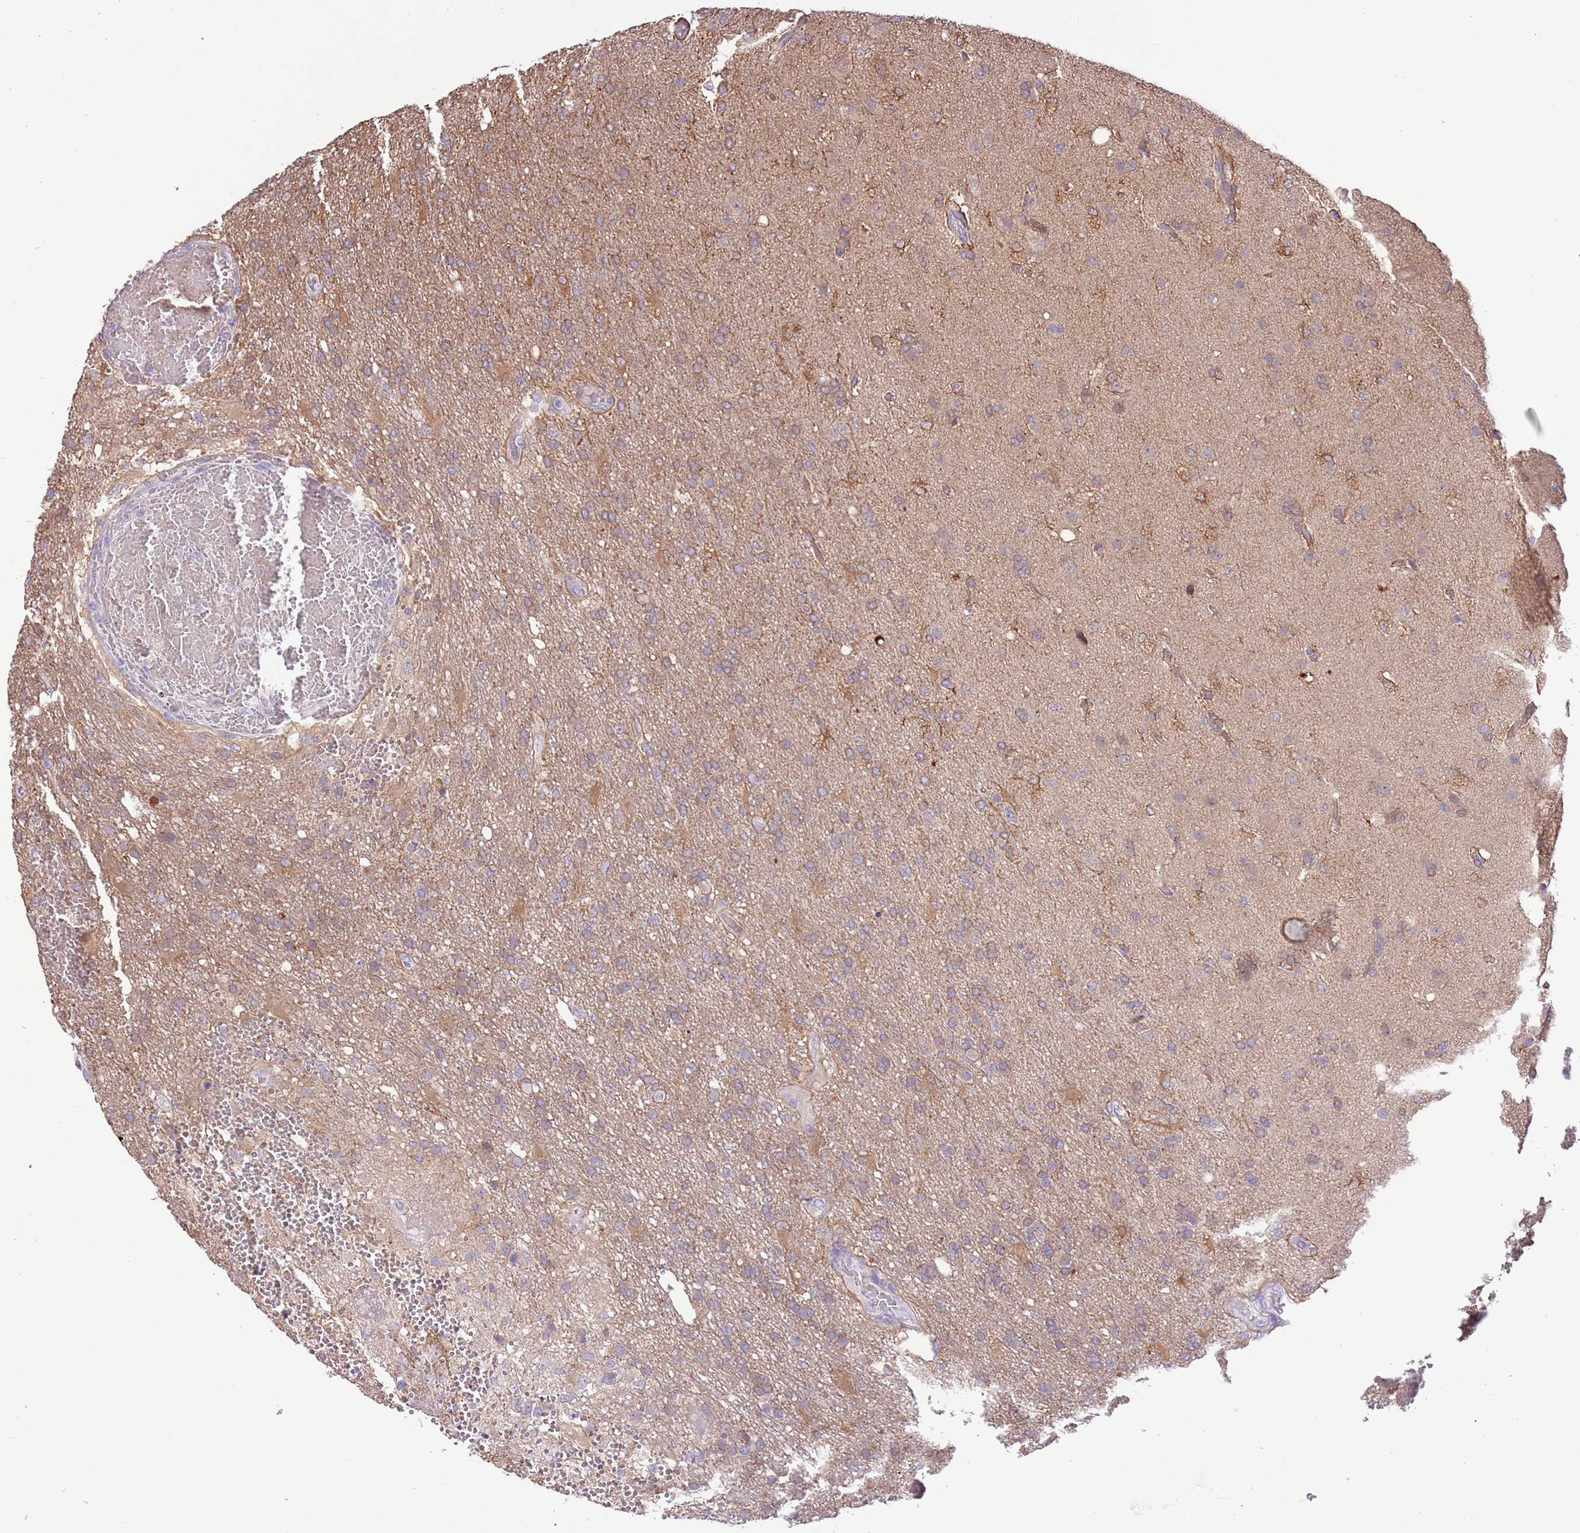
{"staining": {"intensity": "weak", "quantity": ">75%", "location": "cytoplasmic/membranous"}, "tissue": "glioma", "cell_type": "Tumor cells", "image_type": "cancer", "snomed": [{"axis": "morphology", "description": "Glioma, malignant, High grade"}, {"axis": "topography", "description": "Brain"}], "caption": "An image of glioma stained for a protein exhibits weak cytoplasmic/membranous brown staining in tumor cells.", "gene": "PRR32", "patient": {"sex": "female", "age": 74}}